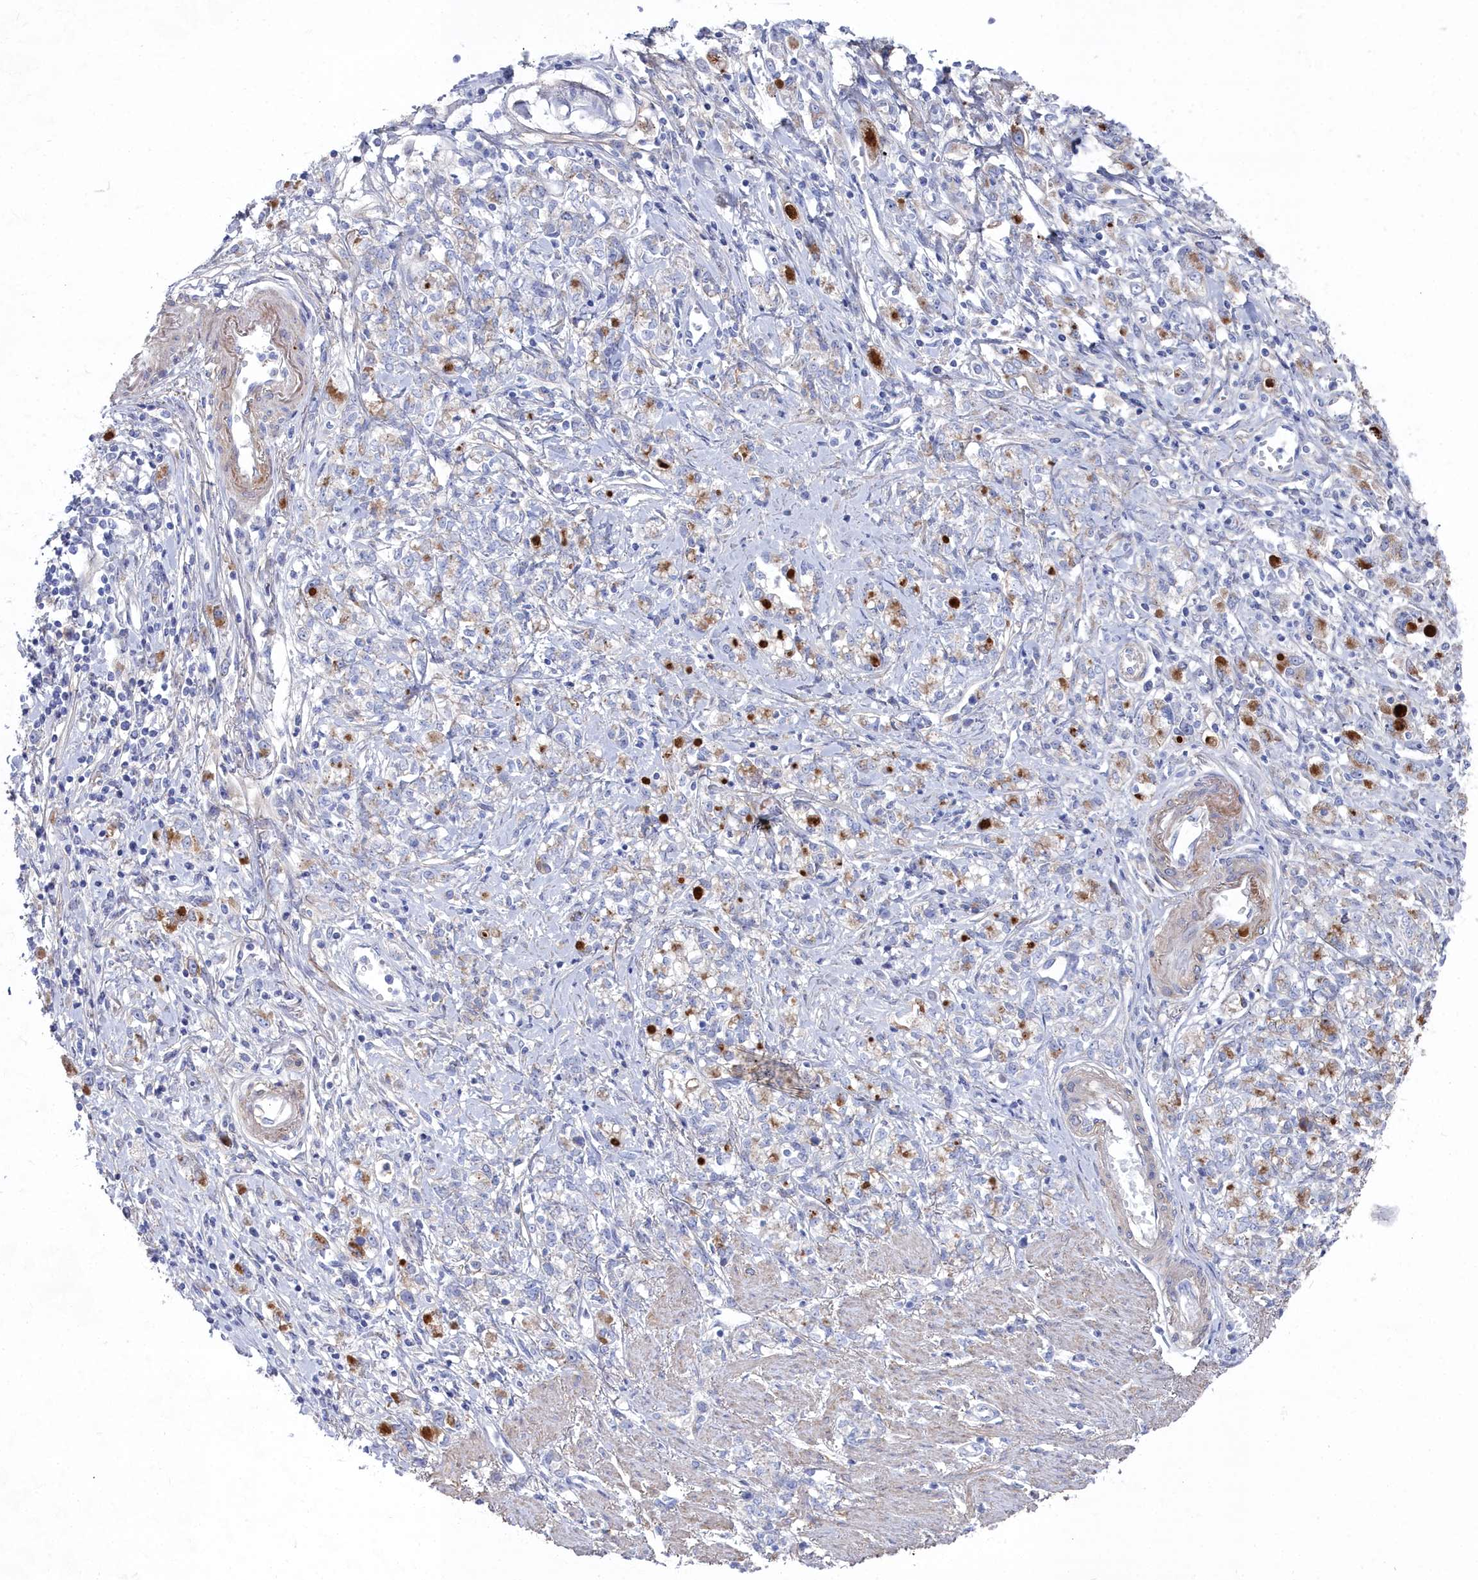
{"staining": {"intensity": "moderate", "quantity": "<25%", "location": "cytoplasmic/membranous"}, "tissue": "stomach cancer", "cell_type": "Tumor cells", "image_type": "cancer", "snomed": [{"axis": "morphology", "description": "Adenocarcinoma, NOS"}, {"axis": "topography", "description": "Stomach"}], "caption": "Immunohistochemical staining of human stomach cancer displays low levels of moderate cytoplasmic/membranous positivity in about <25% of tumor cells.", "gene": "SHISAL2A", "patient": {"sex": "female", "age": 76}}